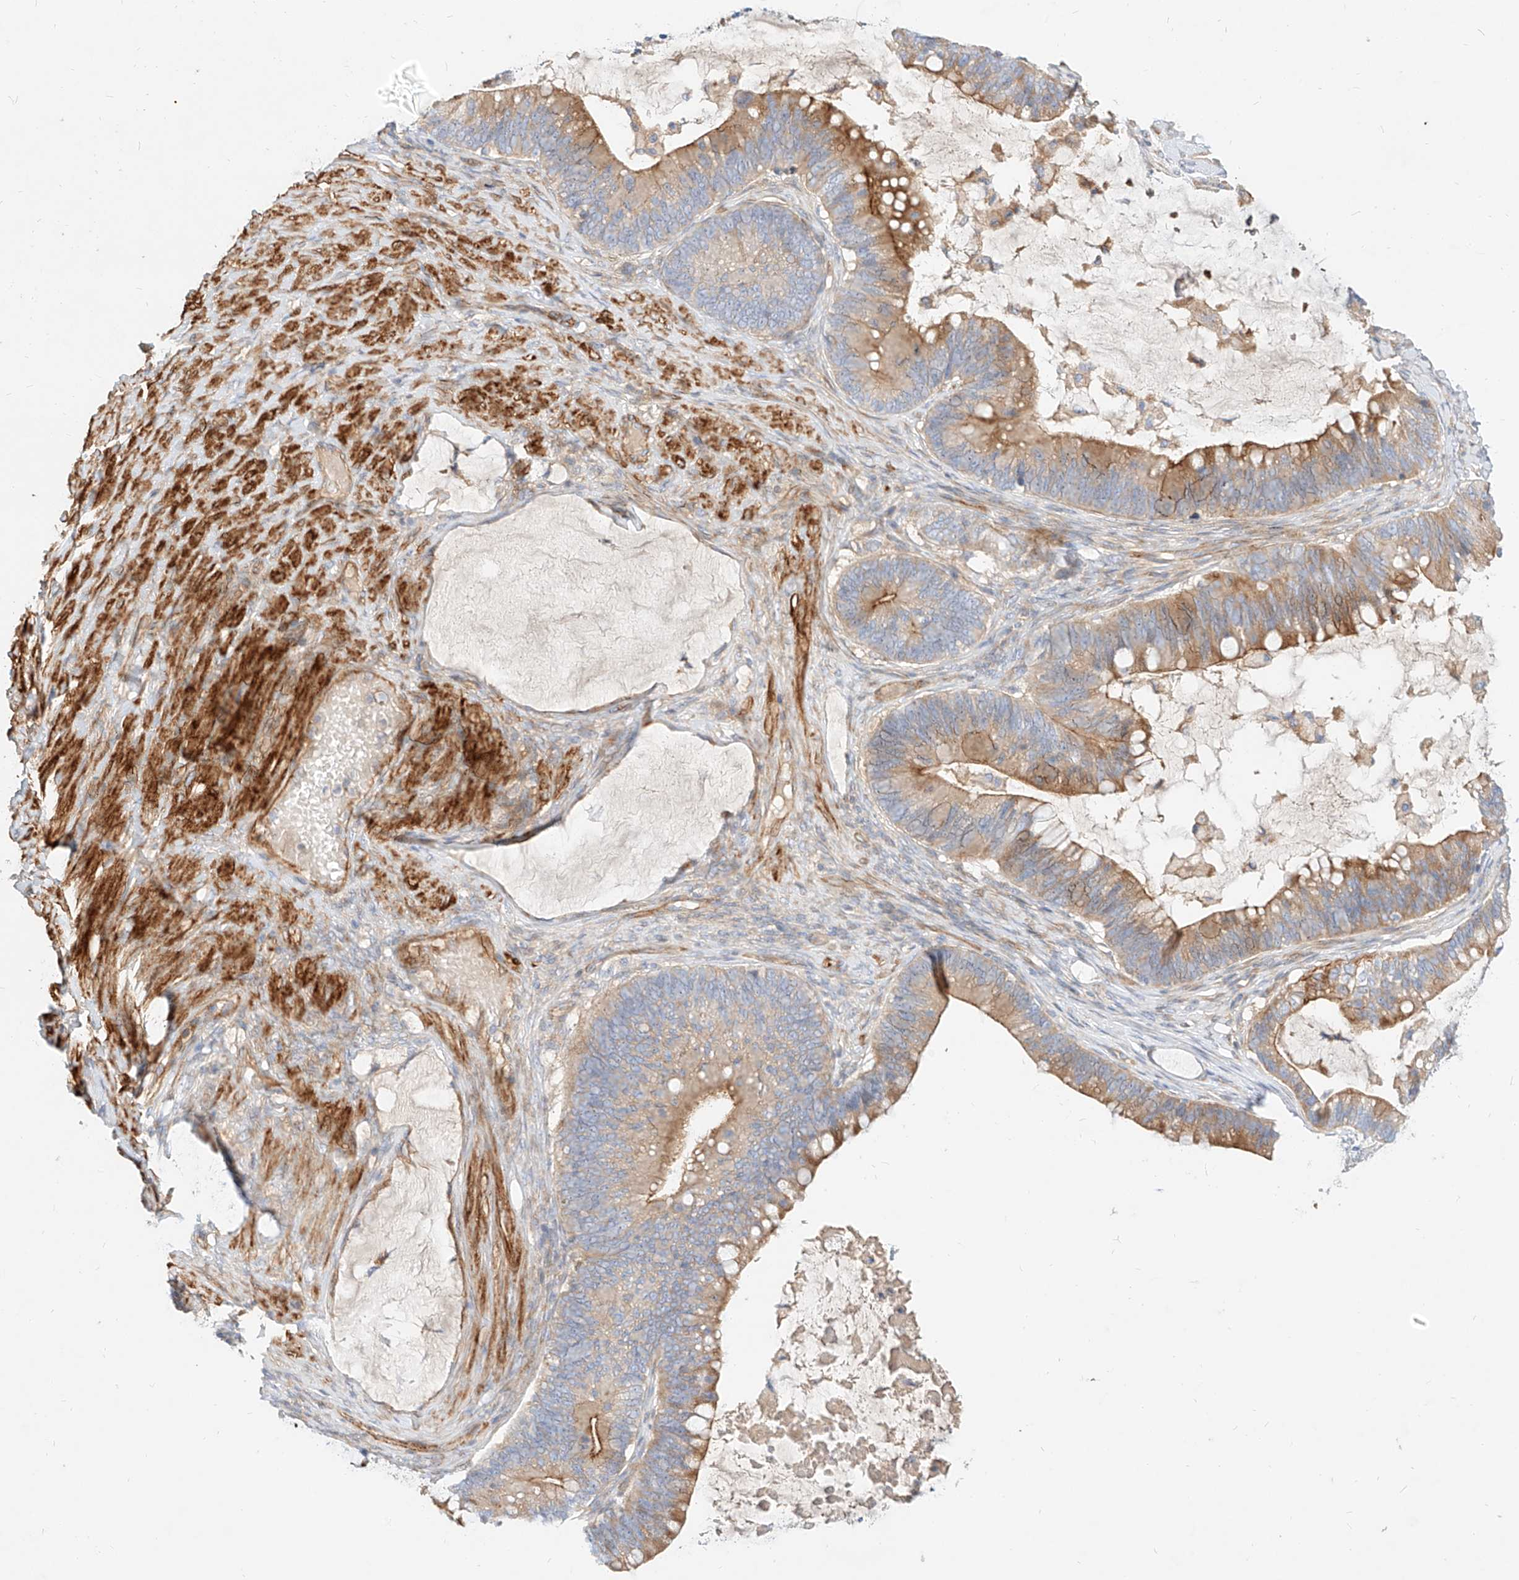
{"staining": {"intensity": "moderate", "quantity": "25%-75%", "location": "cytoplasmic/membranous"}, "tissue": "ovarian cancer", "cell_type": "Tumor cells", "image_type": "cancer", "snomed": [{"axis": "morphology", "description": "Cystadenocarcinoma, mucinous, NOS"}, {"axis": "topography", "description": "Ovary"}], "caption": "Immunohistochemistry image of neoplastic tissue: human ovarian cancer stained using immunohistochemistry (IHC) demonstrates medium levels of moderate protein expression localized specifically in the cytoplasmic/membranous of tumor cells, appearing as a cytoplasmic/membranous brown color.", "gene": "KCNH5", "patient": {"sex": "female", "age": 61}}